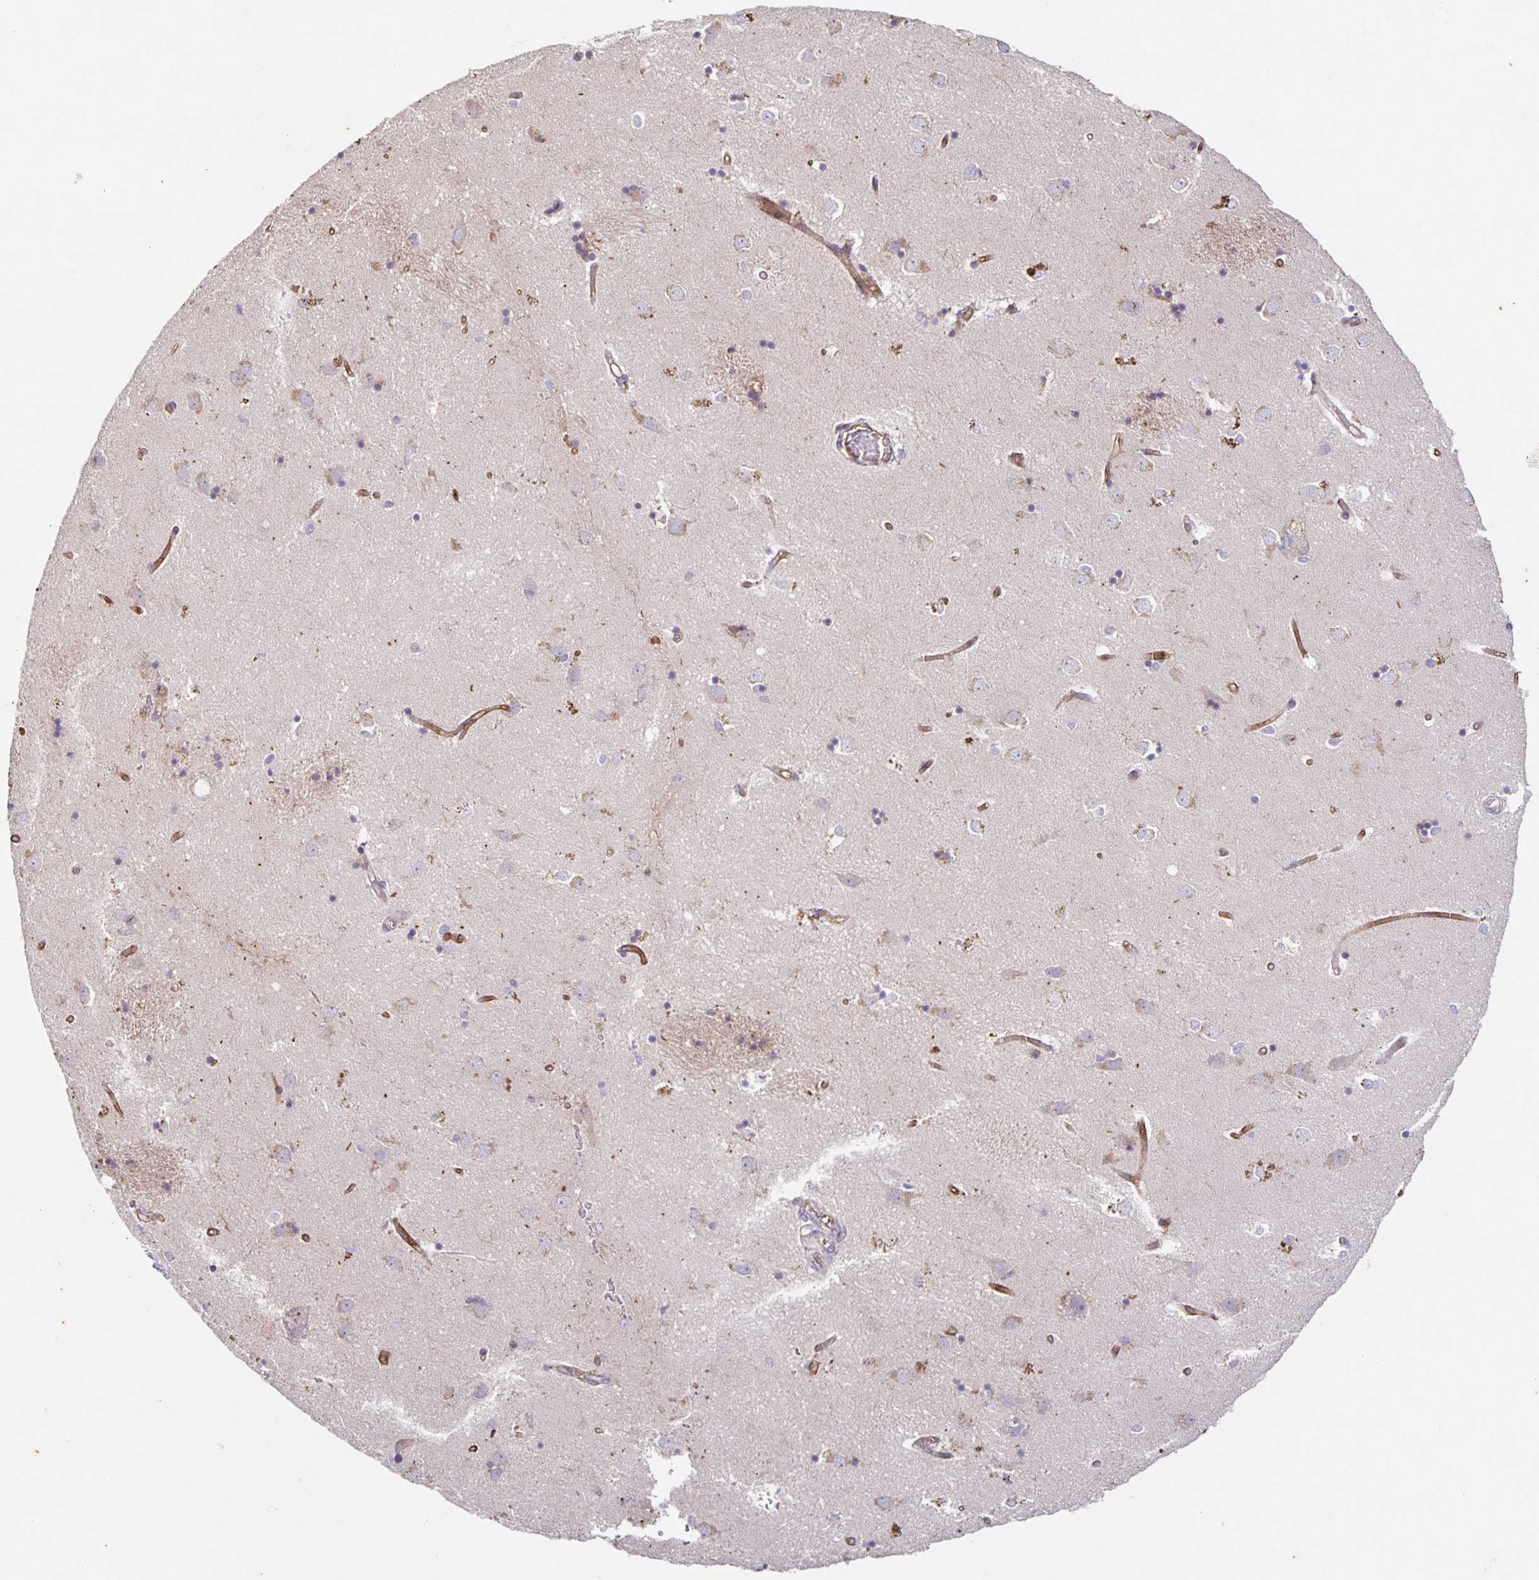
{"staining": {"intensity": "negative", "quantity": "none", "location": "none"}, "tissue": "caudate", "cell_type": "Glial cells", "image_type": "normal", "snomed": [{"axis": "morphology", "description": "Normal tissue, NOS"}, {"axis": "topography", "description": "Lateral ventricle wall"}], "caption": "The histopathology image shows no staining of glial cells in normal caudate. (DAB immunohistochemistry (IHC), high magnification).", "gene": "ITGA2", "patient": {"sex": "male", "age": 54}}